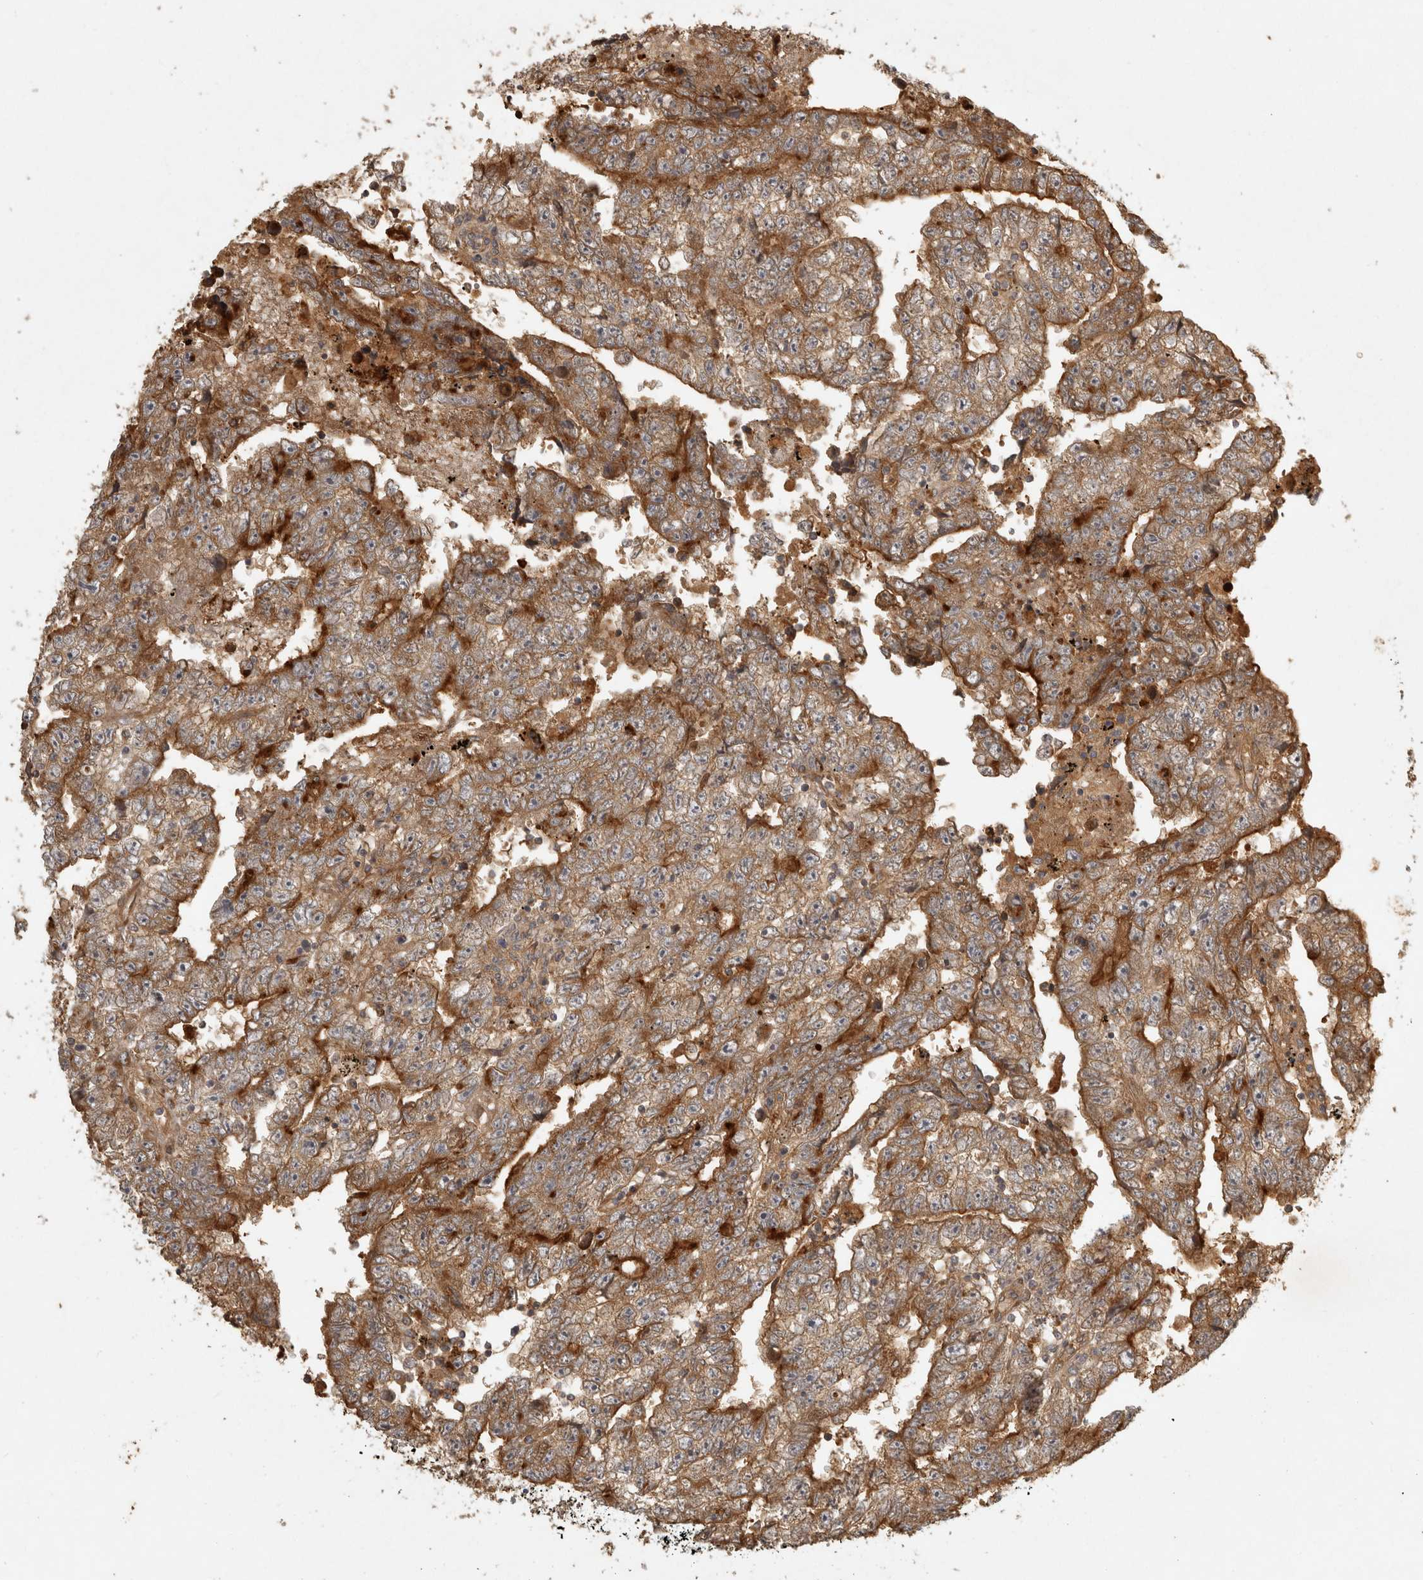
{"staining": {"intensity": "moderate", "quantity": ">75%", "location": "cytoplasmic/membranous"}, "tissue": "testis cancer", "cell_type": "Tumor cells", "image_type": "cancer", "snomed": [{"axis": "morphology", "description": "Carcinoma, Embryonal, NOS"}, {"axis": "topography", "description": "Testis"}], "caption": "IHC of testis cancer shows medium levels of moderate cytoplasmic/membranous expression in about >75% of tumor cells.", "gene": "CAMSAP2", "patient": {"sex": "male", "age": 25}}